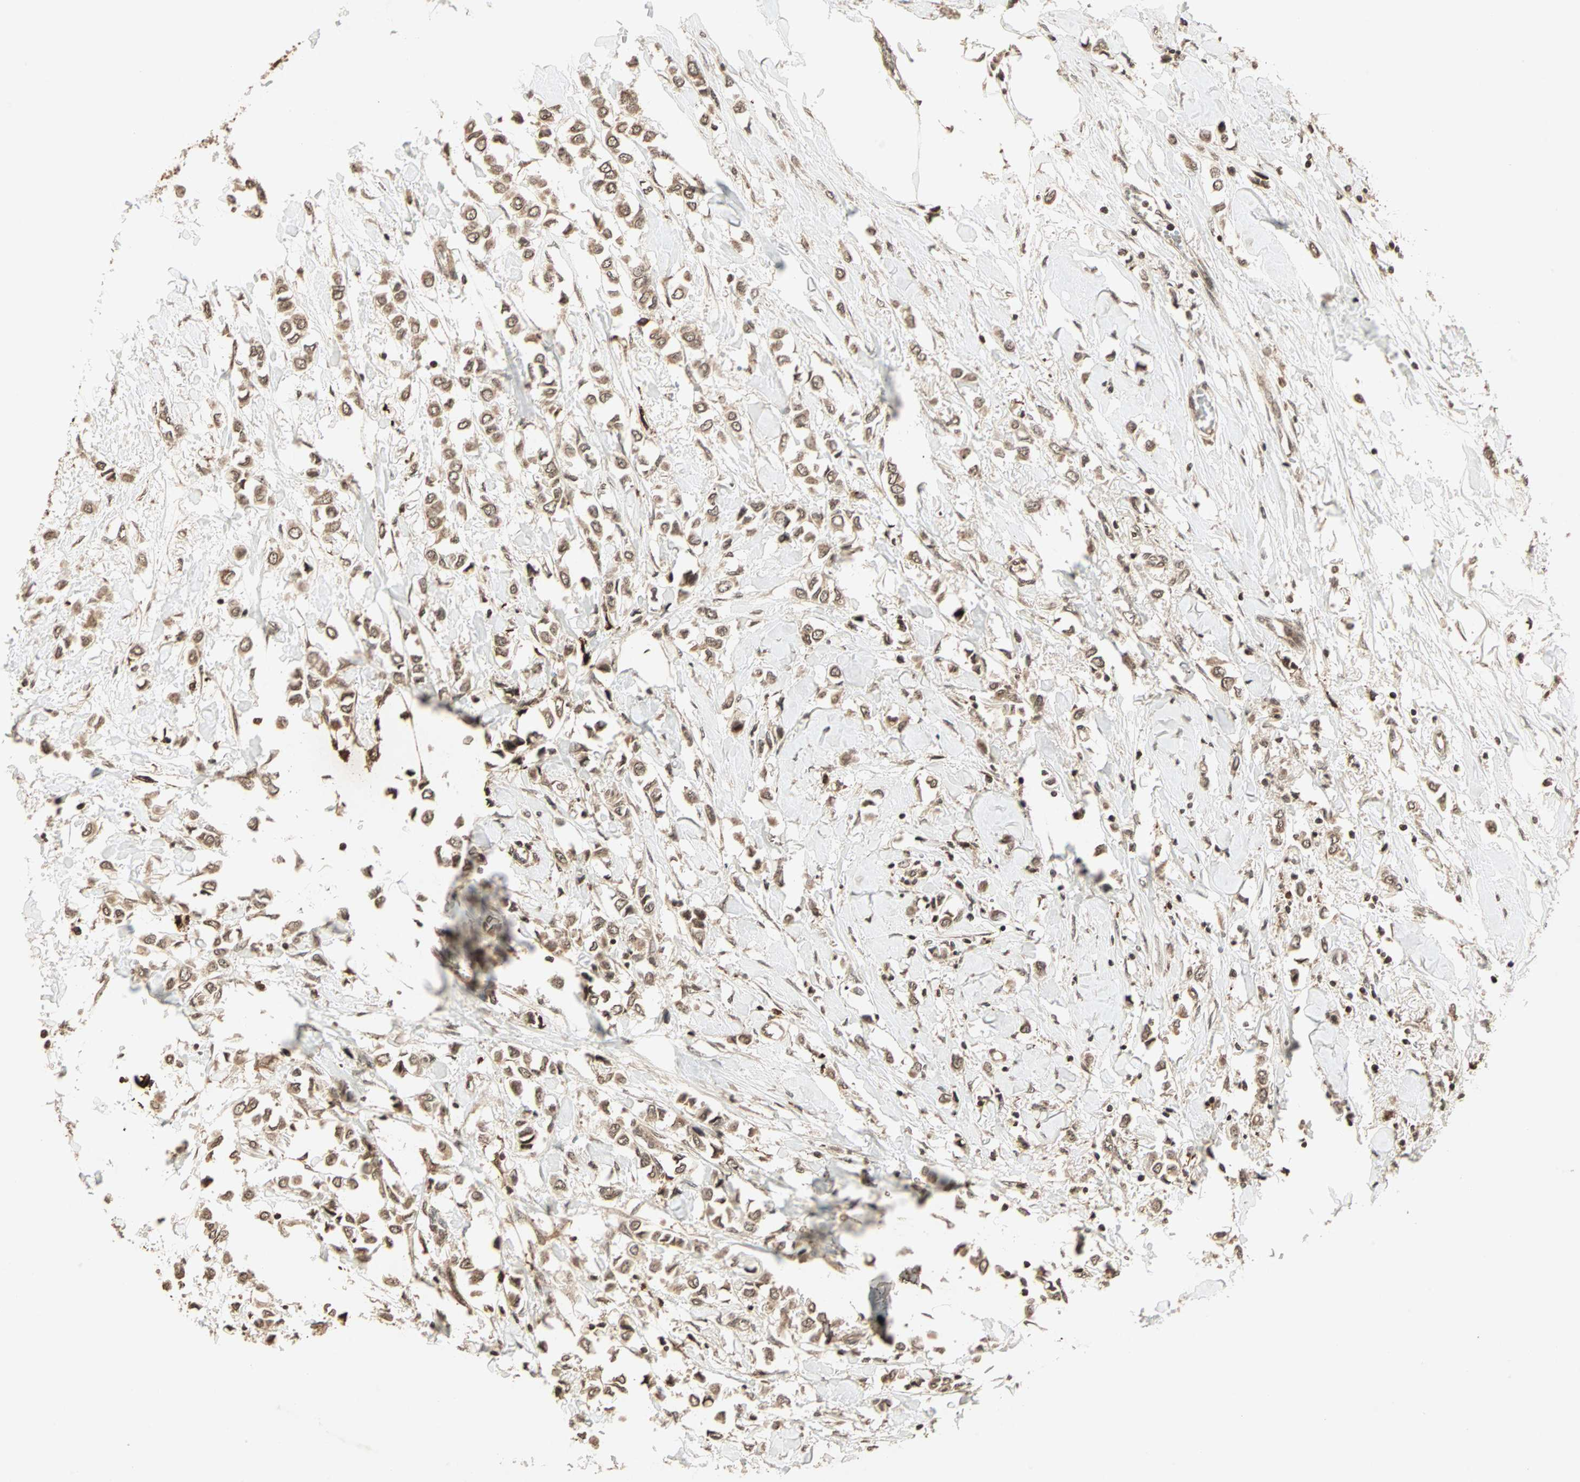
{"staining": {"intensity": "strong", "quantity": ">75%", "location": "cytoplasmic/membranous,nuclear"}, "tissue": "breast cancer", "cell_type": "Tumor cells", "image_type": "cancer", "snomed": [{"axis": "morphology", "description": "Lobular carcinoma"}, {"axis": "topography", "description": "Breast"}], "caption": "Breast cancer stained with a brown dye reveals strong cytoplasmic/membranous and nuclear positive expression in about >75% of tumor cells.", "gene": "RFFL", "patient": {"sex": "female", "age": 51}}